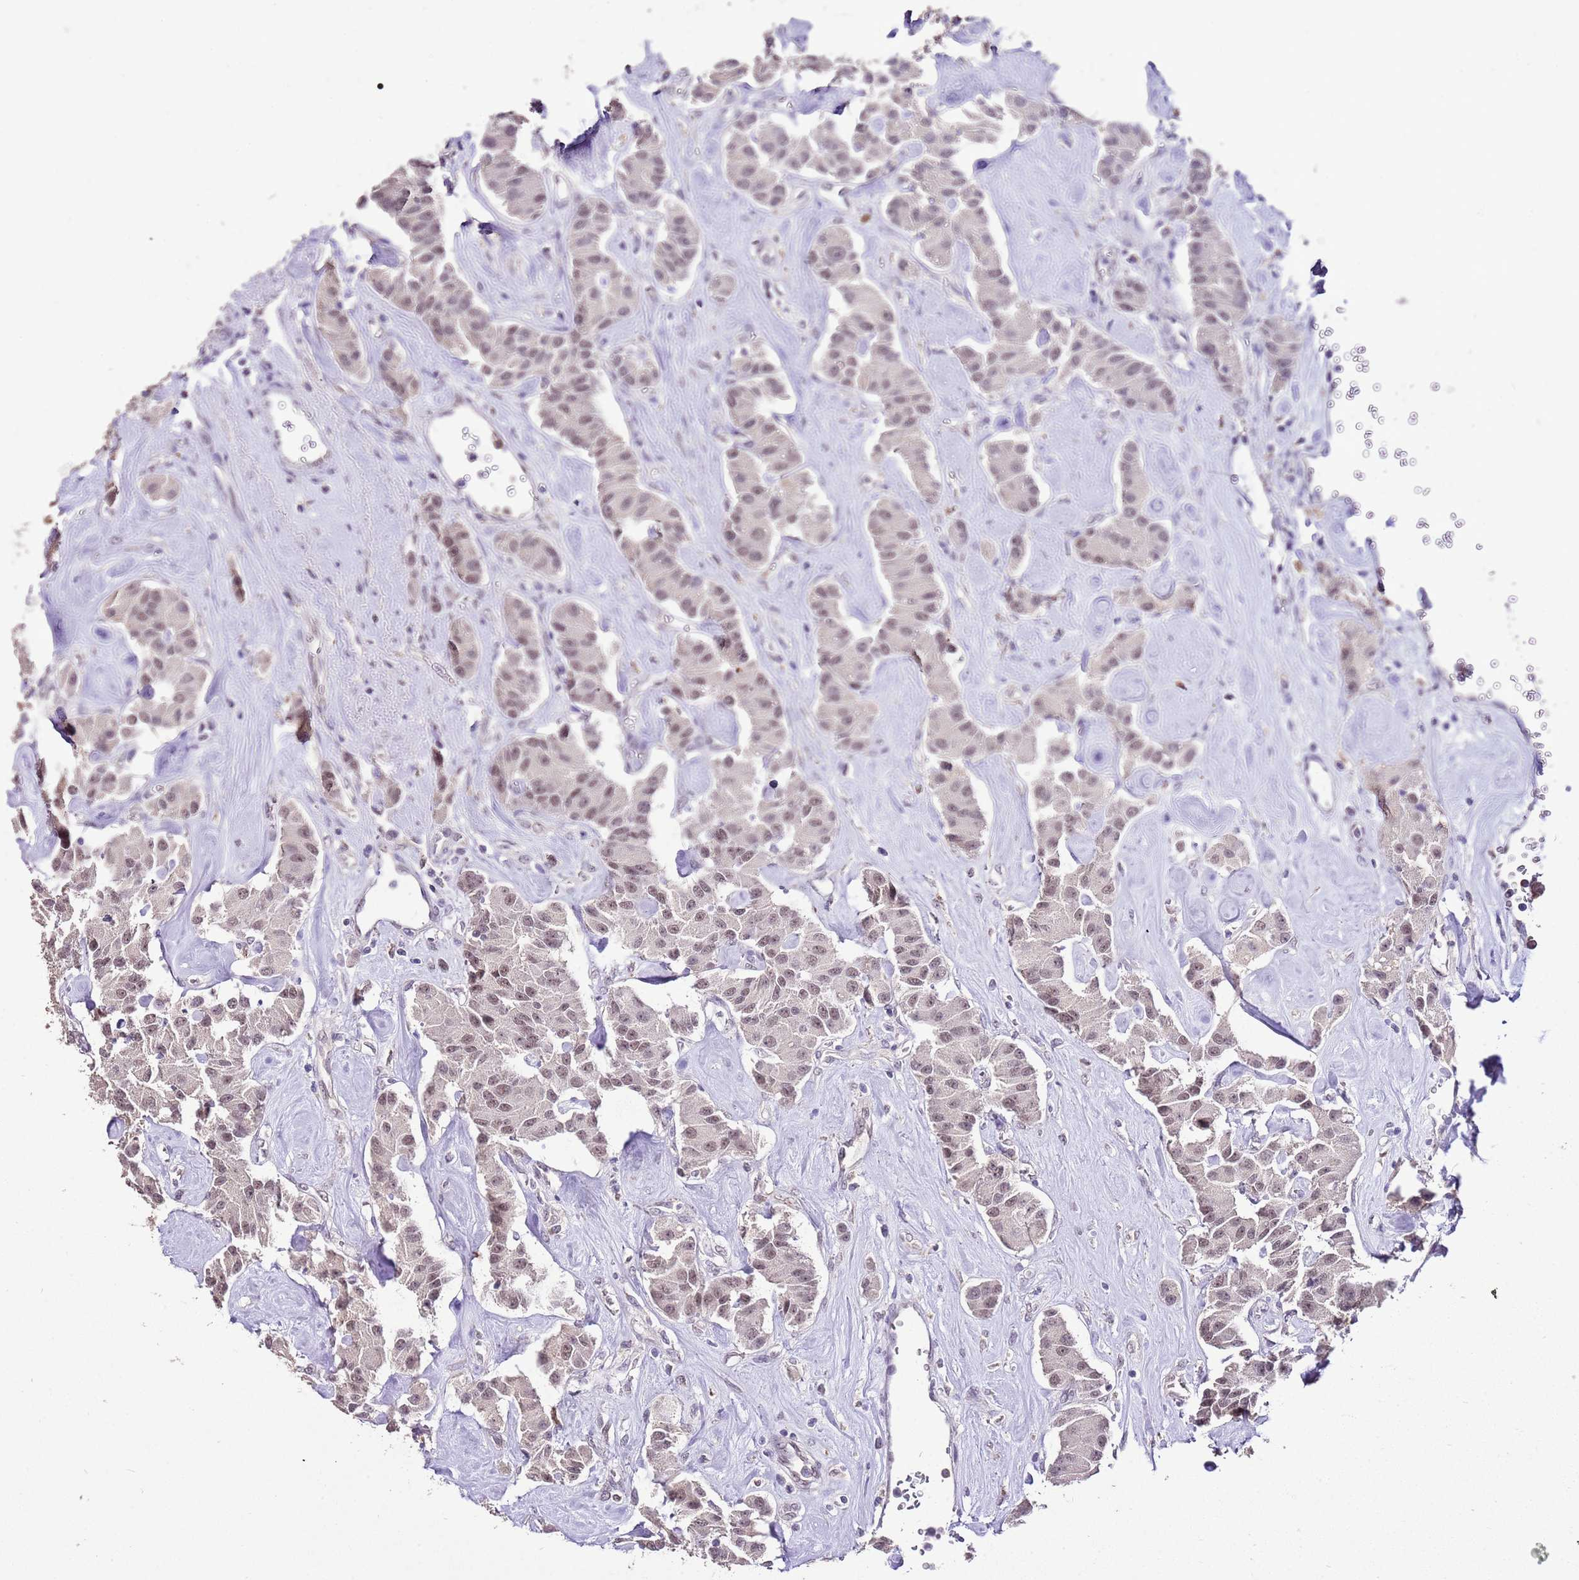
{"staining": {"intensity": "moderate", "quantity": ">75%", "location": "nuclear"}, "tissue": "carcinoid", "cell_type": "Tumor cells", "image_type": "cancer", "snomed": [{"axis": "morphology", "description": "Carcinoid, malignant, NOS"}, {"axis": "topography", "description": "Pancreas"}], "caption": "This histopathology image displays carcinoid stained with IHC to label a protein in brown. The nuclear of tumor cells show moderate positivity for the protein. Nuclei are counter-stained blue.", "gene": "IZUMO4", "patient": {"sex": "male", "age": 41}}